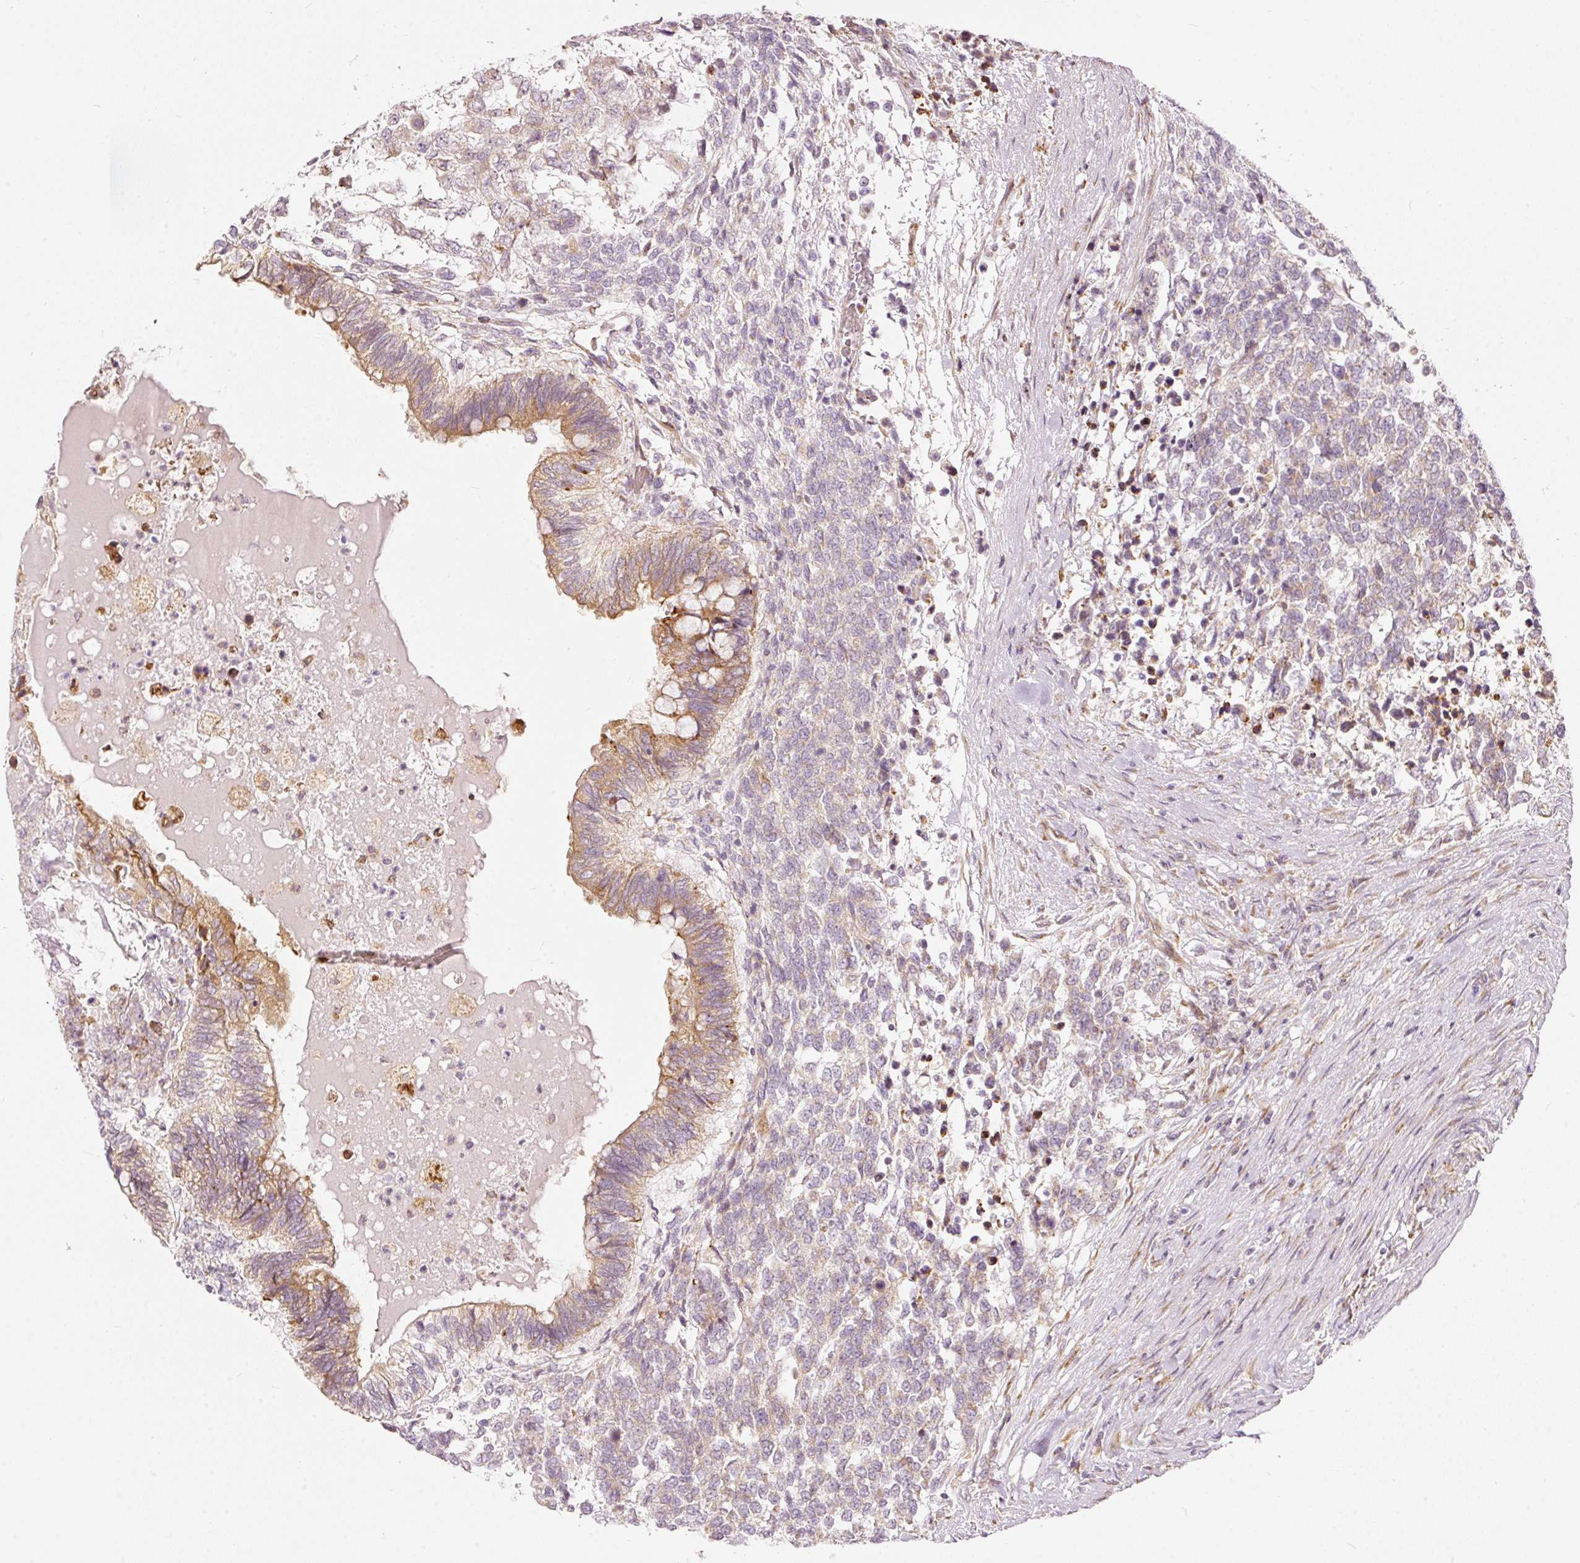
{"staining": {"intensity": "weak", "quantity": "<25%", "location": "cytoplasmic/membranous"}, "tissue": "testis cancer", "cell_type": "Tumor cells", "image_type": "cancer", "snomed": [{"axis": "morphology", "description": "Carcinoma, Embryonal, NOS"}, {"axis": "topography", "description": "Testis"}], "caption": "Immunohistochemistry (IHC) histopathology image of neoplastic tissue: human embryonal carcinoma (testis) stained with DAB (3,3'-diaminobenzidine) exhibits no significant protein staining in tumor cells.", "gene": "SNAPC5", "patient": {"sex": "male", "age": 23}}